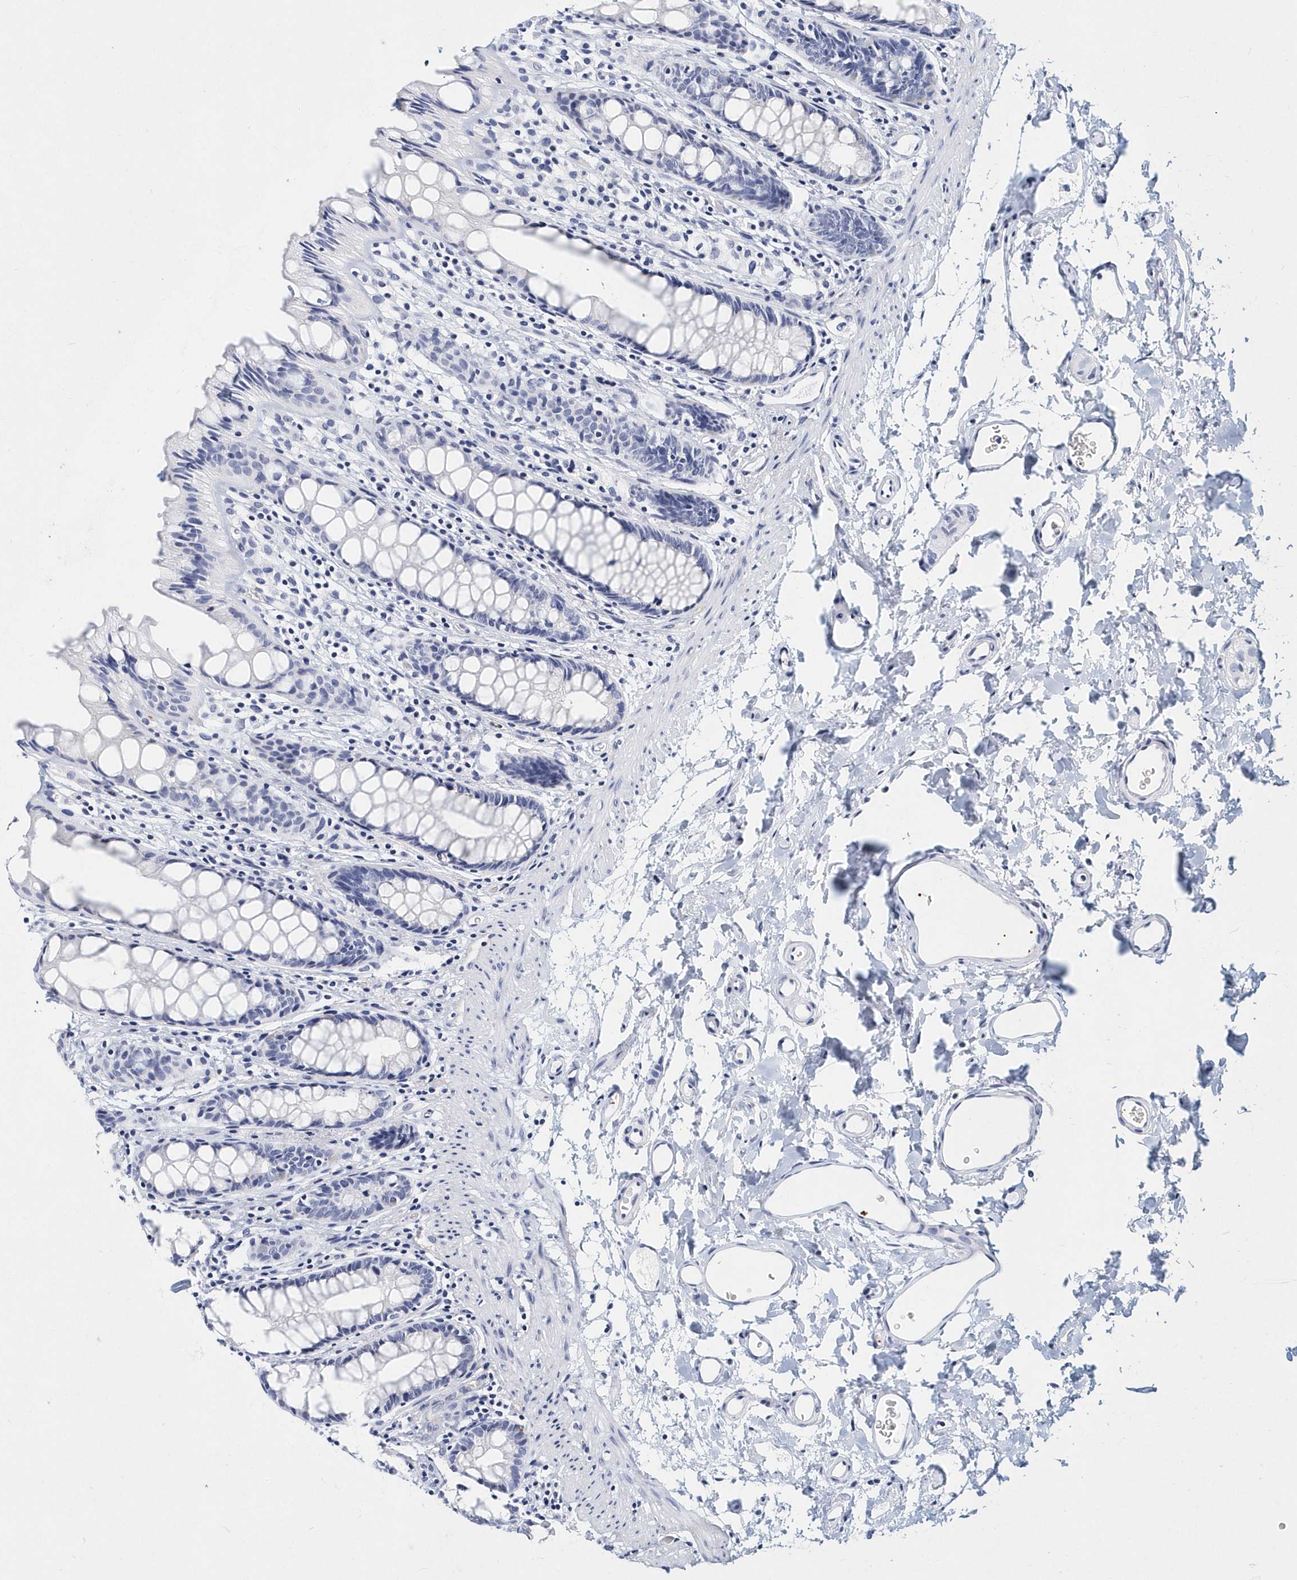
{"staining": {"intensity": "negative", "quantity": "none", "location": "none"}, "tissue": "rectum", "cell_type": "Glandular cells", "image_type": "normal", "snomed": [{"axis": "morphology", "description": "Normal tissue, NOS"}, {"axis": "topography", "description": "Rectum"}], "caption": "Photomicrograph shows no significant protein positivity in glandular cells of normal rectum.", "gene": "ITGA2B", "patient": {"sex": "female", "age": 65}}